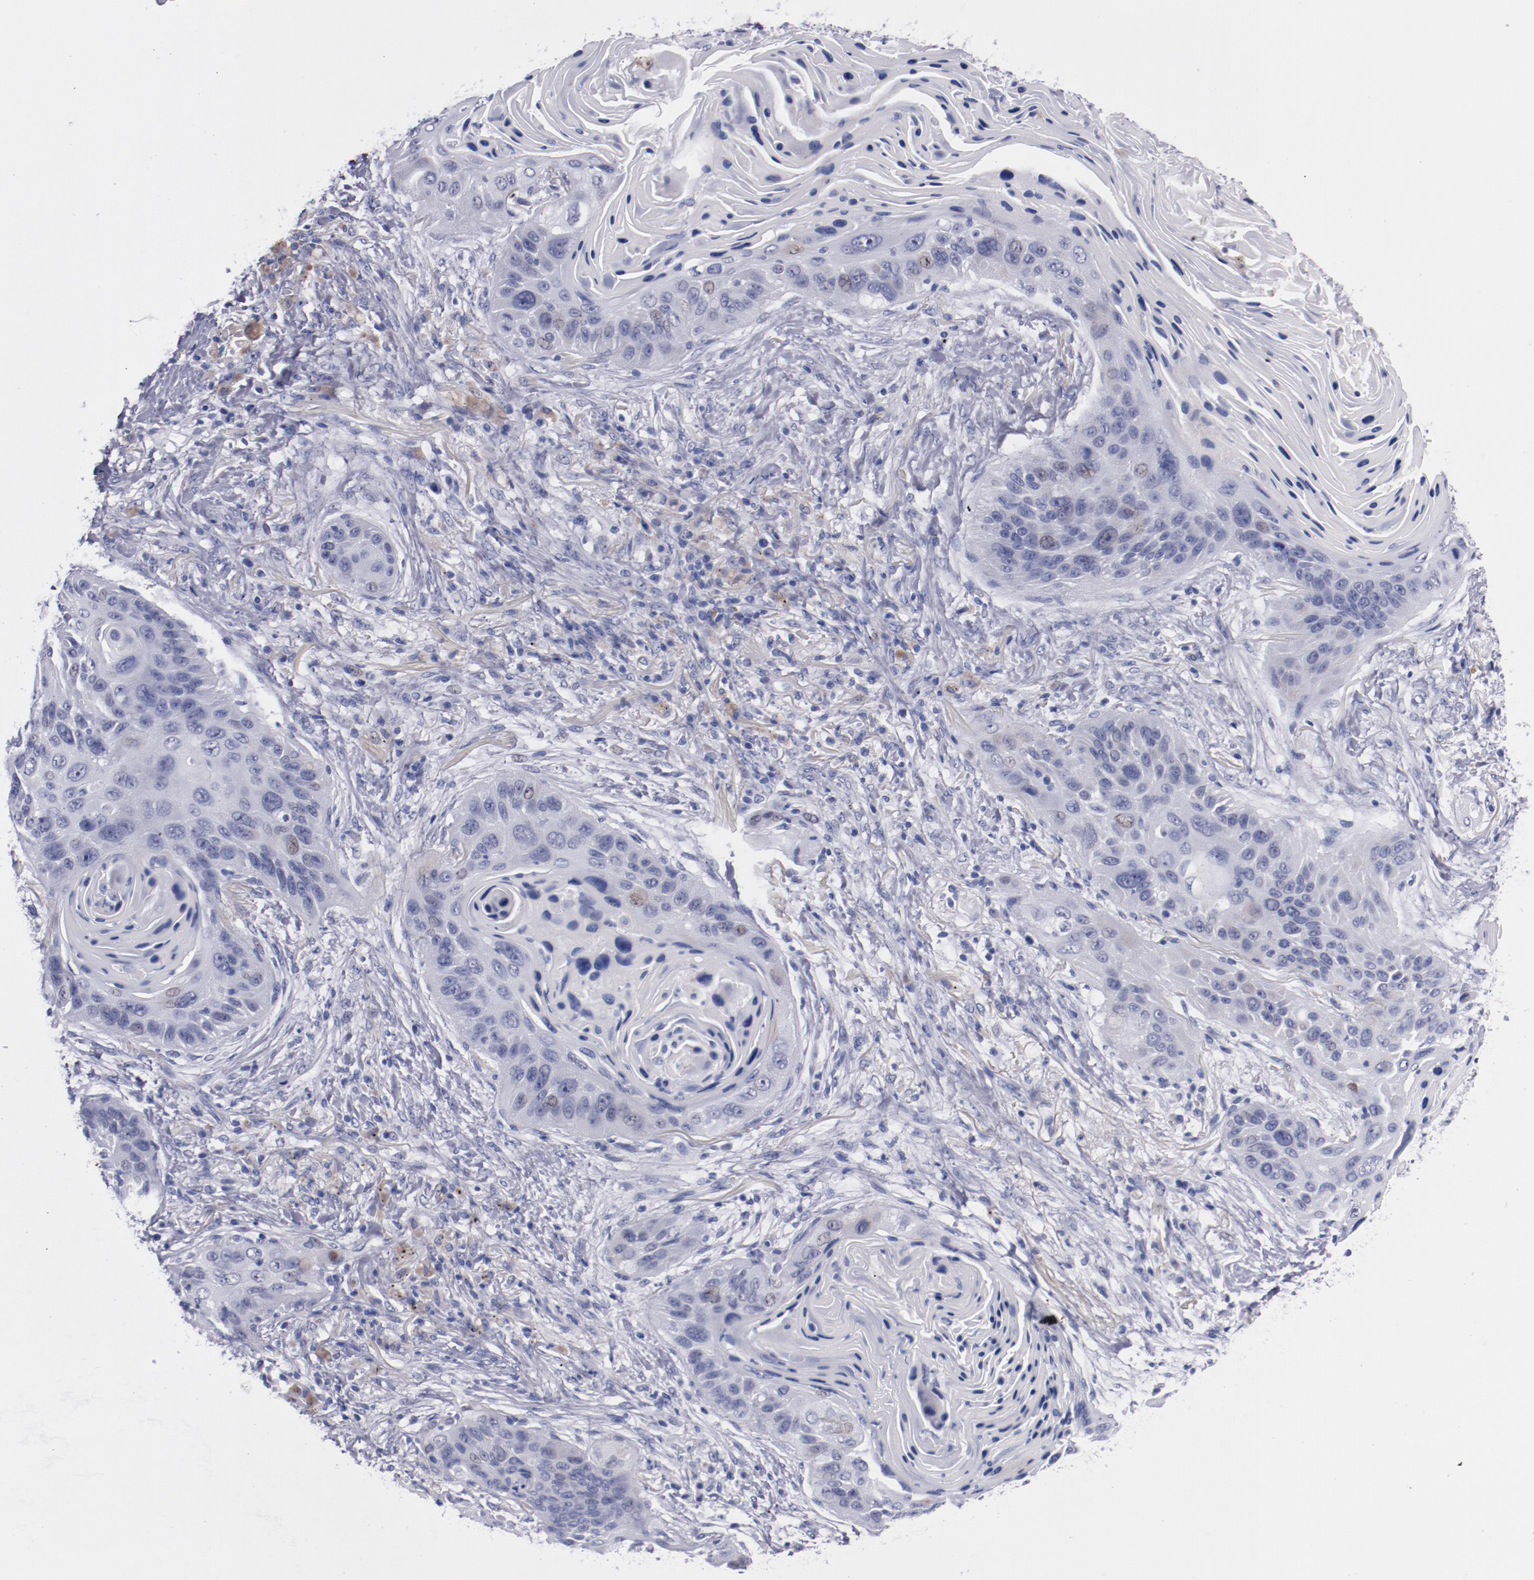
{"staining": {"intensity": "weak", "quantity": "<25%", "location": "nuclear"}, "tissue": "lung cancer", "cell_type": "Tumor cells", "image_type": "cancer", "snomed": [{"axis": "morphology", "description": "Squamous cell carcinoma, NOS"}, {"axis": "topography", "description": "Lung"}], "caption": "A histopathology image of human lung cancer is negative for staining in tumor cells.", "gene": "HNF1B", "patient": {"sex": "female", "age": 67}}